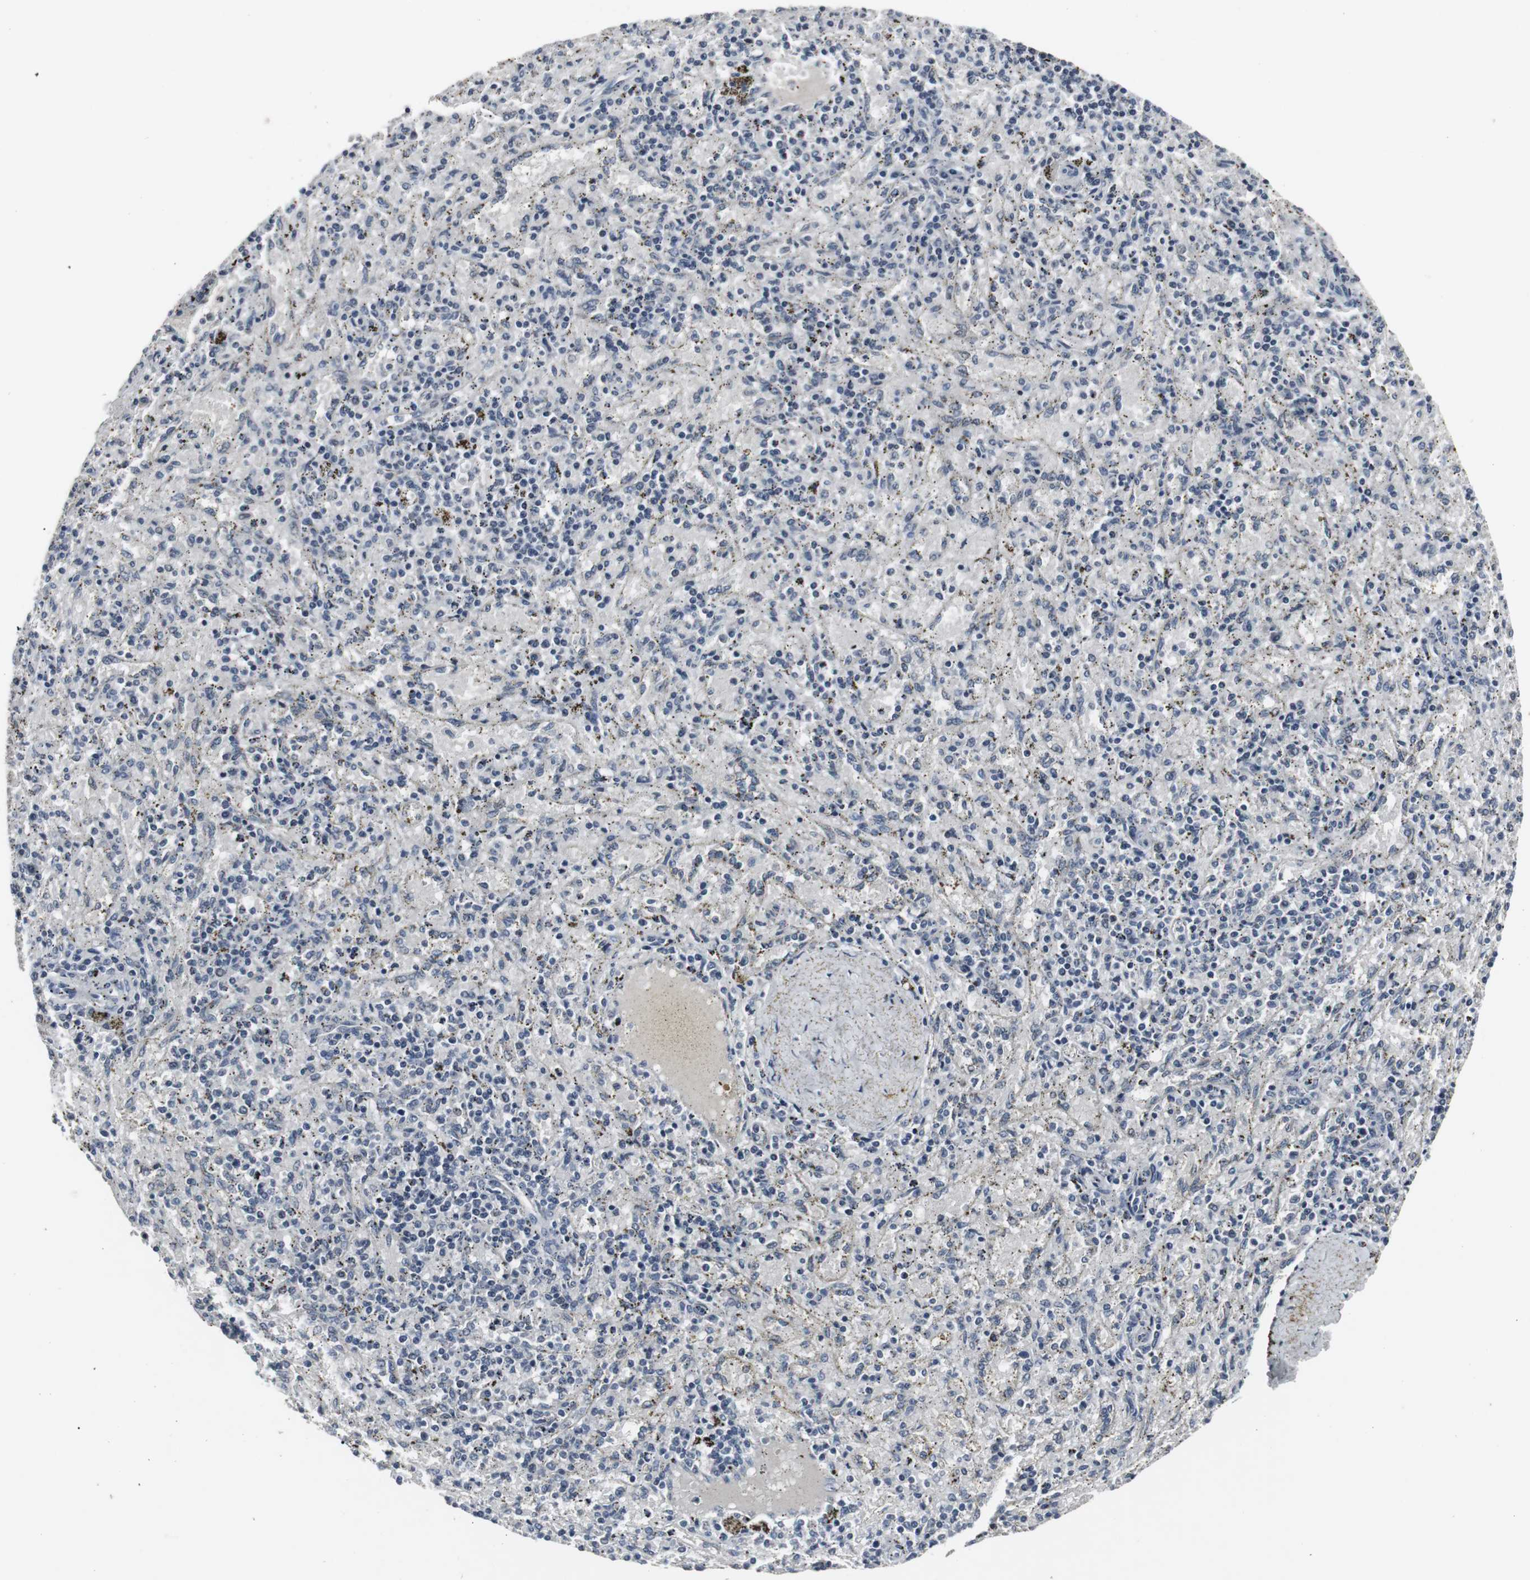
{"staining": {"intensity": "negative", "quantity": "none", "location": "none"}, "tissue": "spleen", "cell_type": "Cells in red pulp", "image_type": "normal", "snomed": [{"axis": "morphology", "description": "Normal tissue, NOS"}, {"axis": "topography", "description": "Spleen"}], "caption": "This is an IHC image of benign spleen. There is no expression in cells in red pulp.", "gene": "ACAA1", "patient": {"sex": "female", "age": 43}}